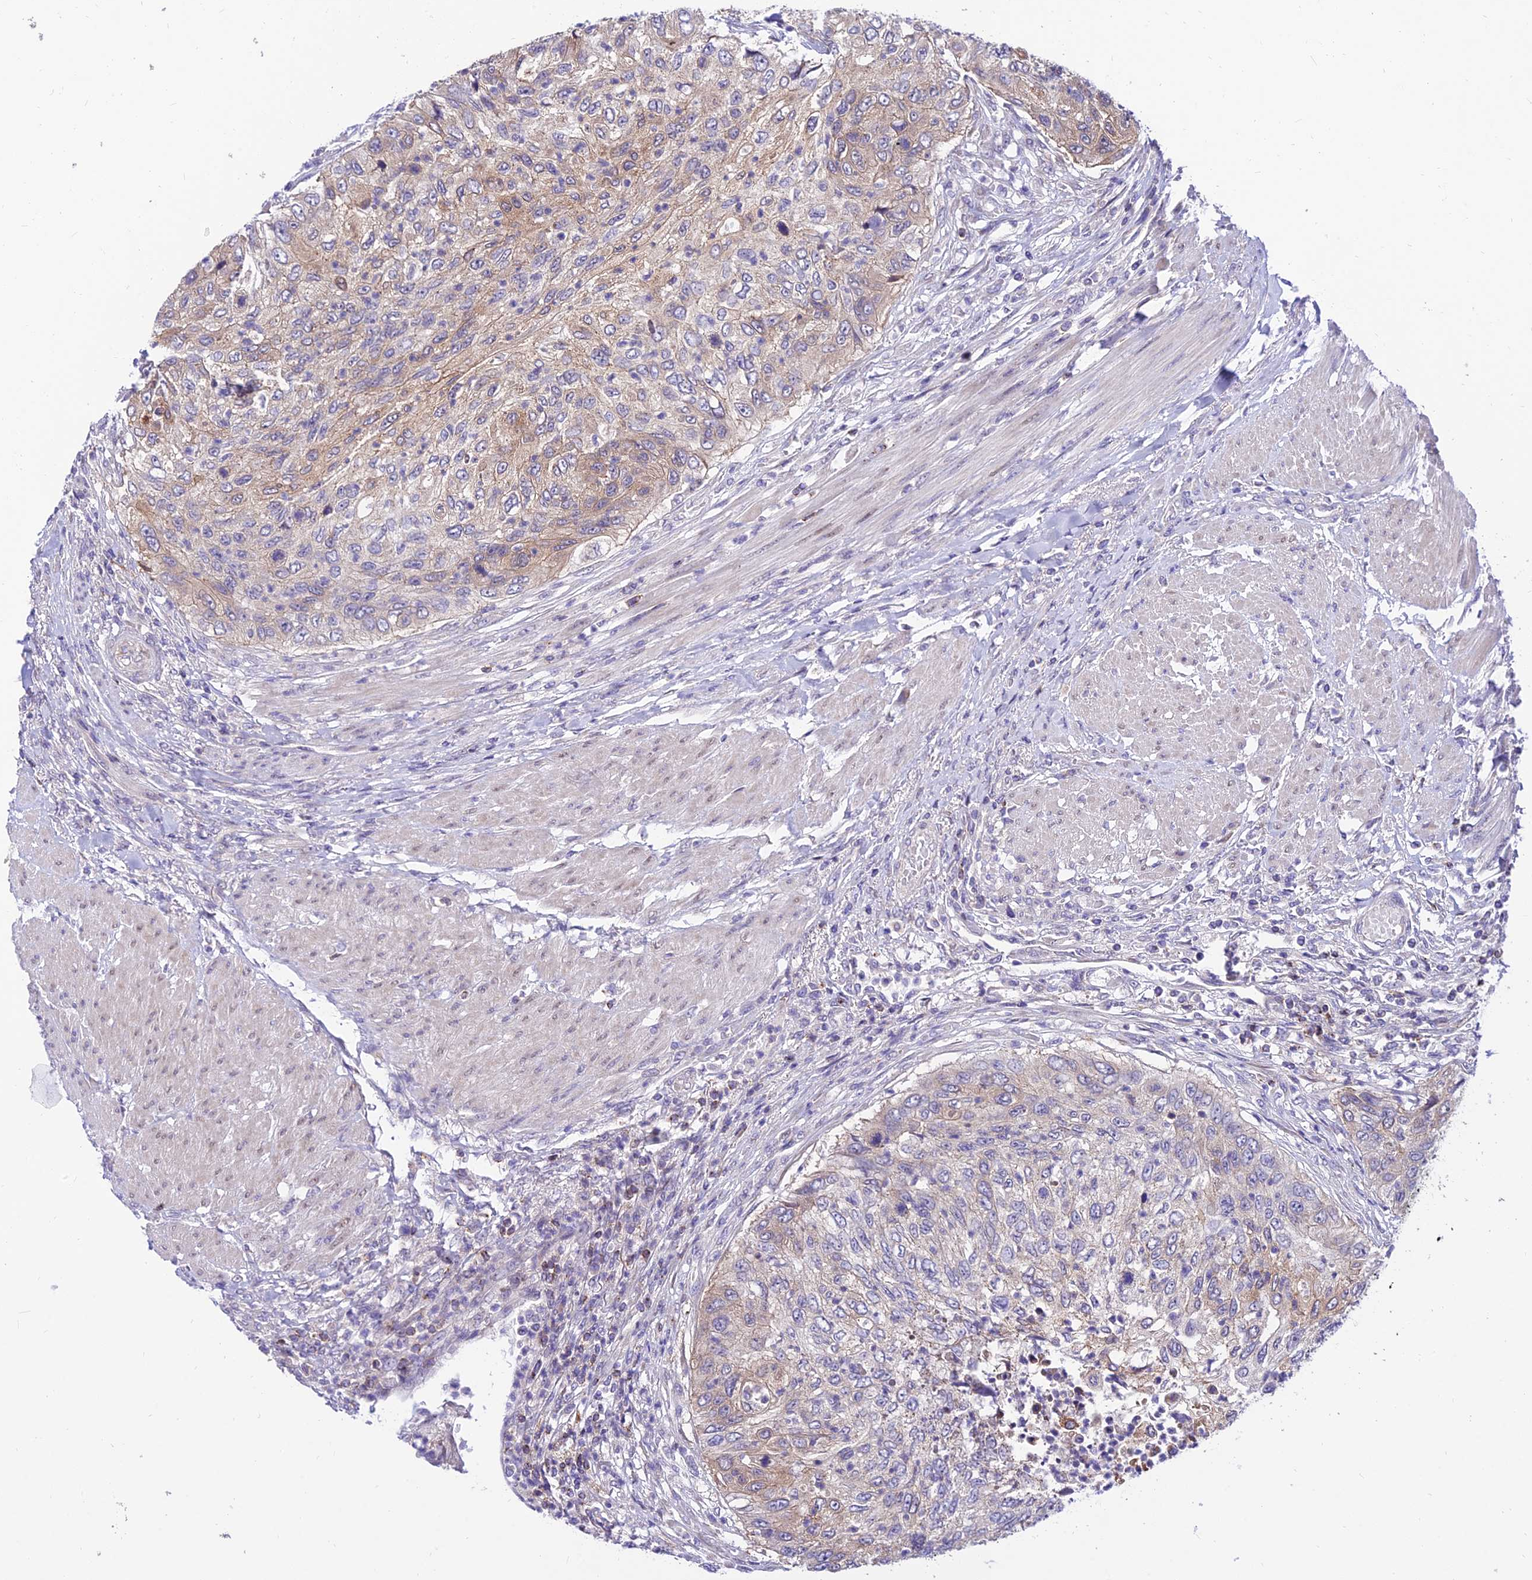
{"staining": {"intensity": "weak", "quantity": "25%-75%", "location": "cytoplasmic/membranous"}, "tissue": "urothelial cancer", "cell_type": "Tumor cells", "image_type": "cancer", "snomed": [{"axis": "morphology", "description": "Urothelial carcinoma, High grade"}, {"axis": "topography", "description": "Urinary bladder"}], "caption": "Immunohistochemical staining of urothelial carcinoma (high-grade) exhibits weak cytoplasmic/membranous protein expression in about 25%-75% of tumor cells.", "gene": "C6orf132", "patient": {"sex": "female", "age": 60}}